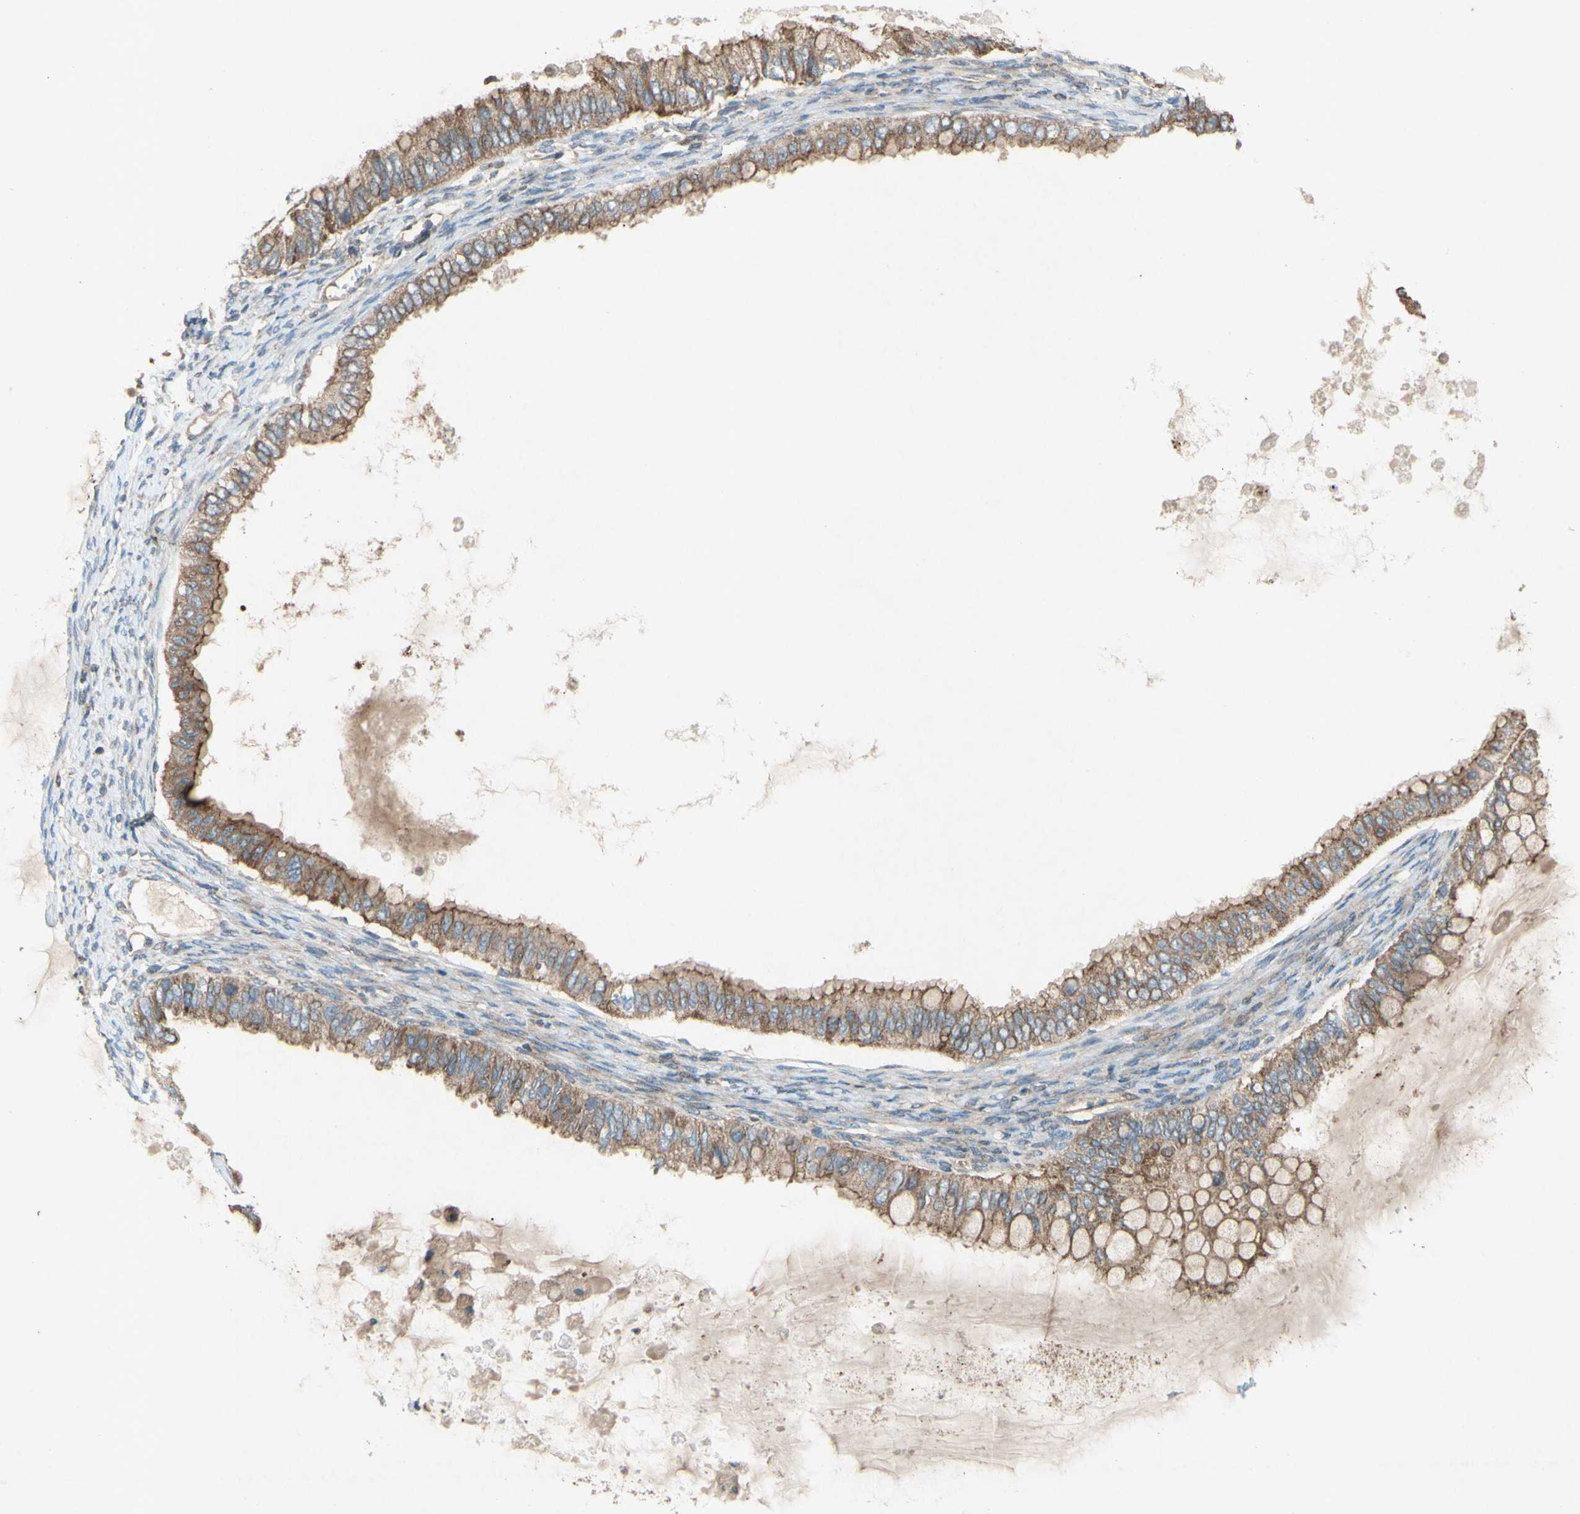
{"staining": {"intensity": "moderate", "quantity": ">75%", "location": "cytoplasmic/membranous"}, "tissue": "ovarian cancer", "cell_type": "Tumor cells", "image_type": "cancer", "snomed": [{"axis": "morphology", "description": "Cystadenocarcinoma, mucinous, NOS"}, {"axis": "topography", "description": "Ovary"}], "caption": "There is medium levels of moderate cytoplasmic/membranous staining in tumor cells of ovarian mucinous cystadenocarcinoma, as demonstrated by immunohistochemical staining (brown color).", "gene": "TST", "patient": {"sex": "female", "age": 80}}